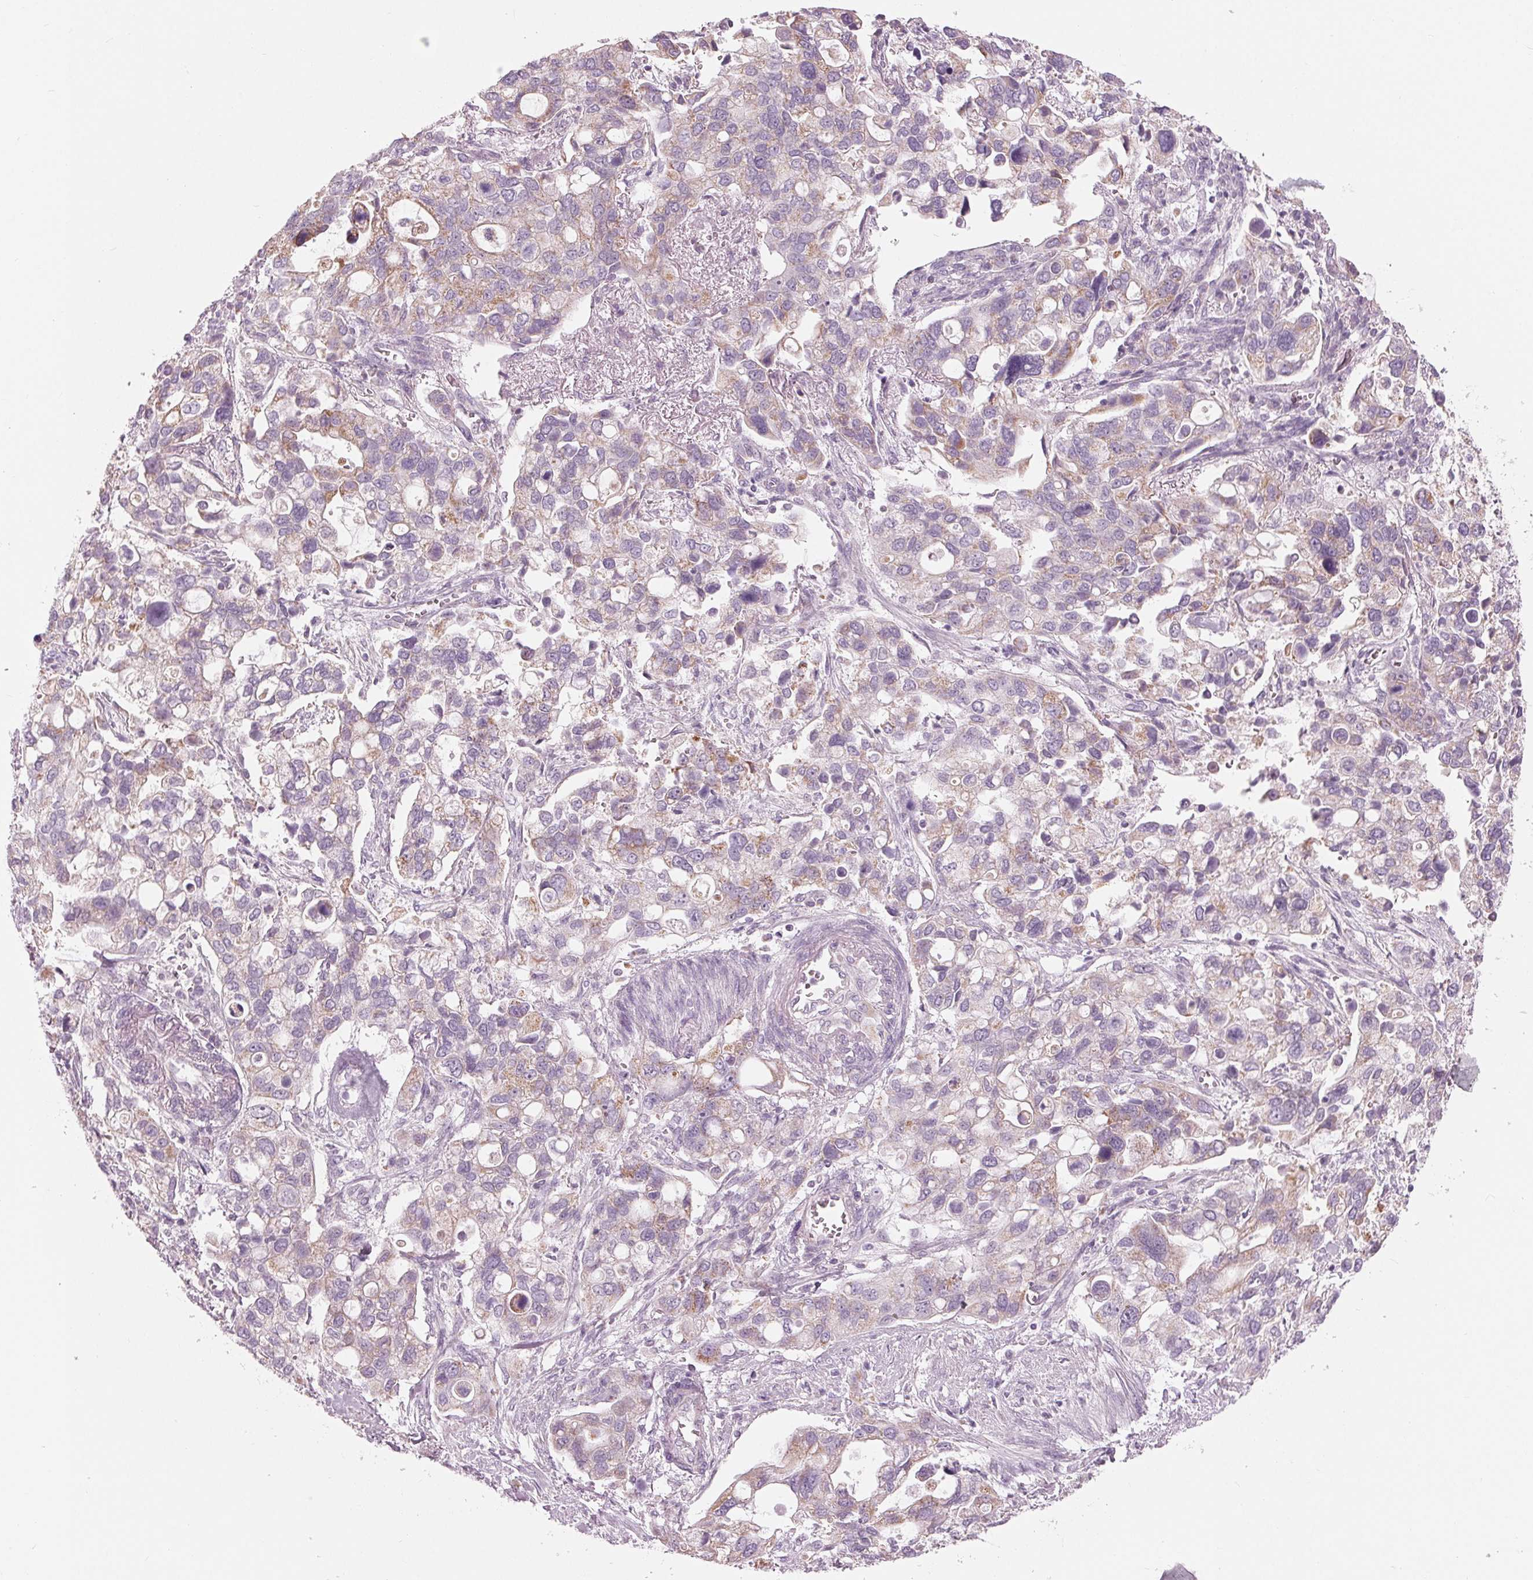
{"staining": {"intensity": "weak", "quantity": "<25%", "location": "cytoplasmic/membranous"}, "tissue": "stomach cancer", "cell_type": "Tumor cells", "image_type": "cancer", "snomed": [{"axis": "morphology", "description": "Adenocarcinoma, NOS"}, {"axis": "topography", "description": "Stomach, upper"}], "caption": "There is no significant staining in tumor cells of adenocarcinoma (stomach).", "gene": "SAMD4A", "patient": {"sex": "female", "age": 81}}